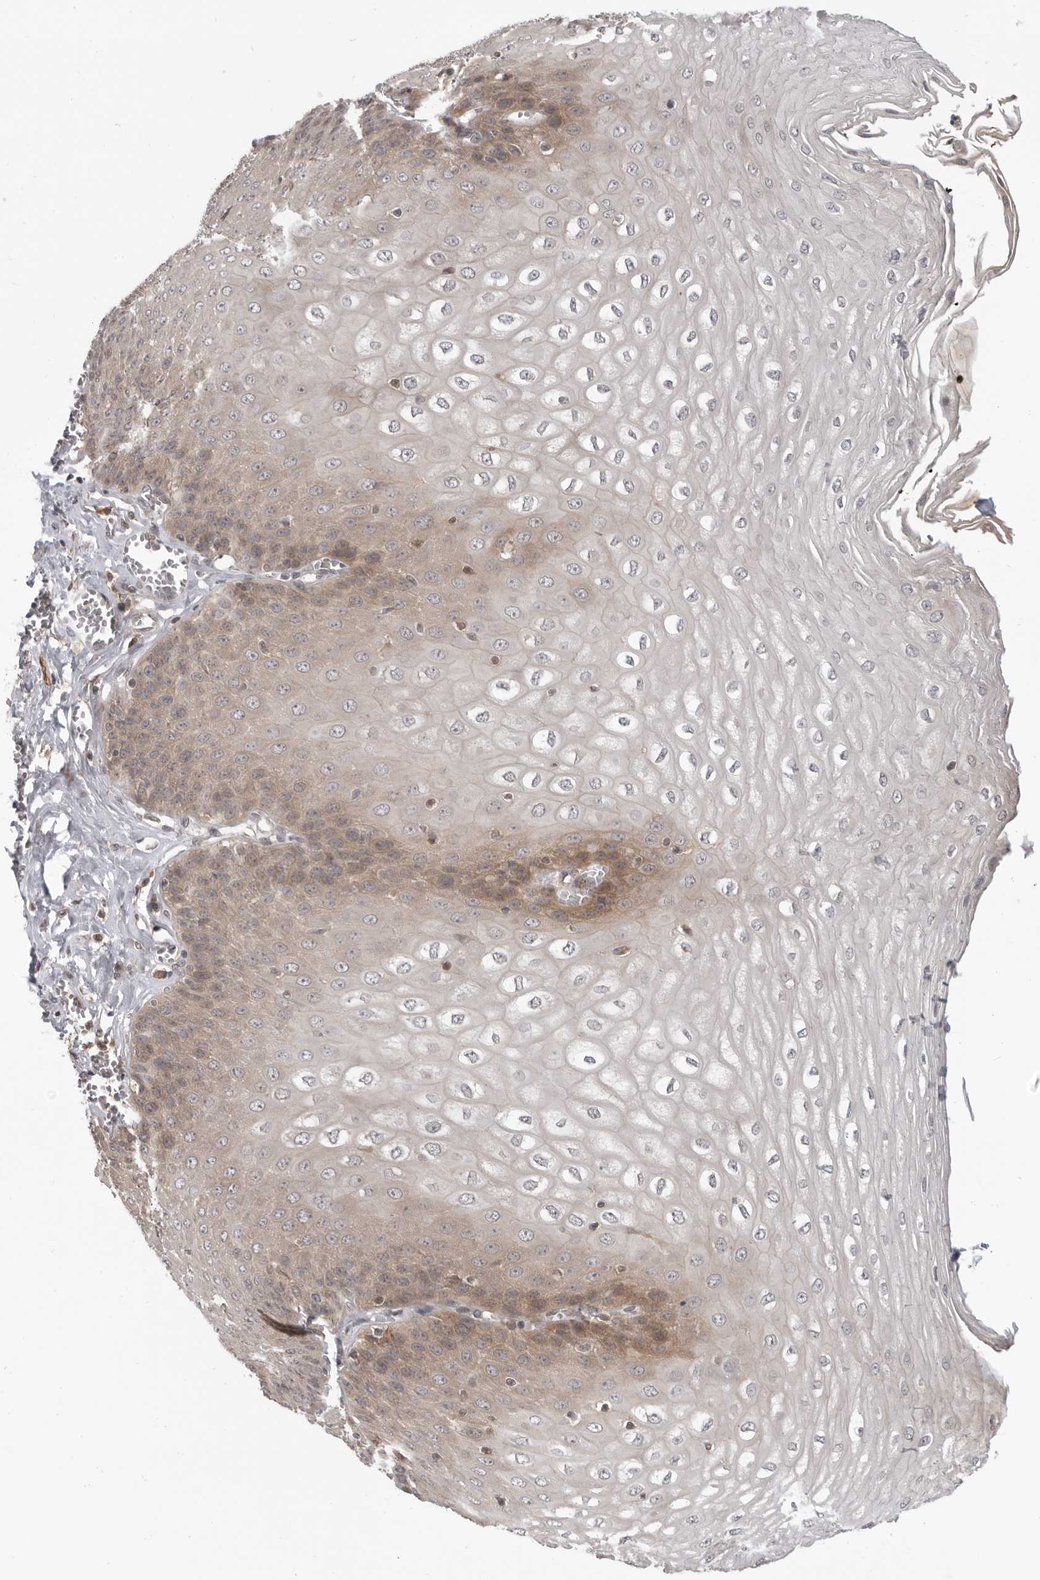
{"staining": {"intensity": "moderate", "quantity": "<25%", "location": "cytoplasmic/membranous"}, "tissue": "esophagus", "cell_type": "Squamous epithelial cells", "image_type": "normal", "snomed": [{"axis": "morphology", "description": "Normal tissue, NOS"}, {"axis": "topography", "description": "Esophagus"}], "caption": "A histopathology image showing moderate cytoplasmic/membranous staining in about <25% of squamous epithelial cells in benign esophagus, as visualized by brown immunohistochemical staining.", "gene": "PRRC2A", "patient": {"sex": "male", "age": 60}}